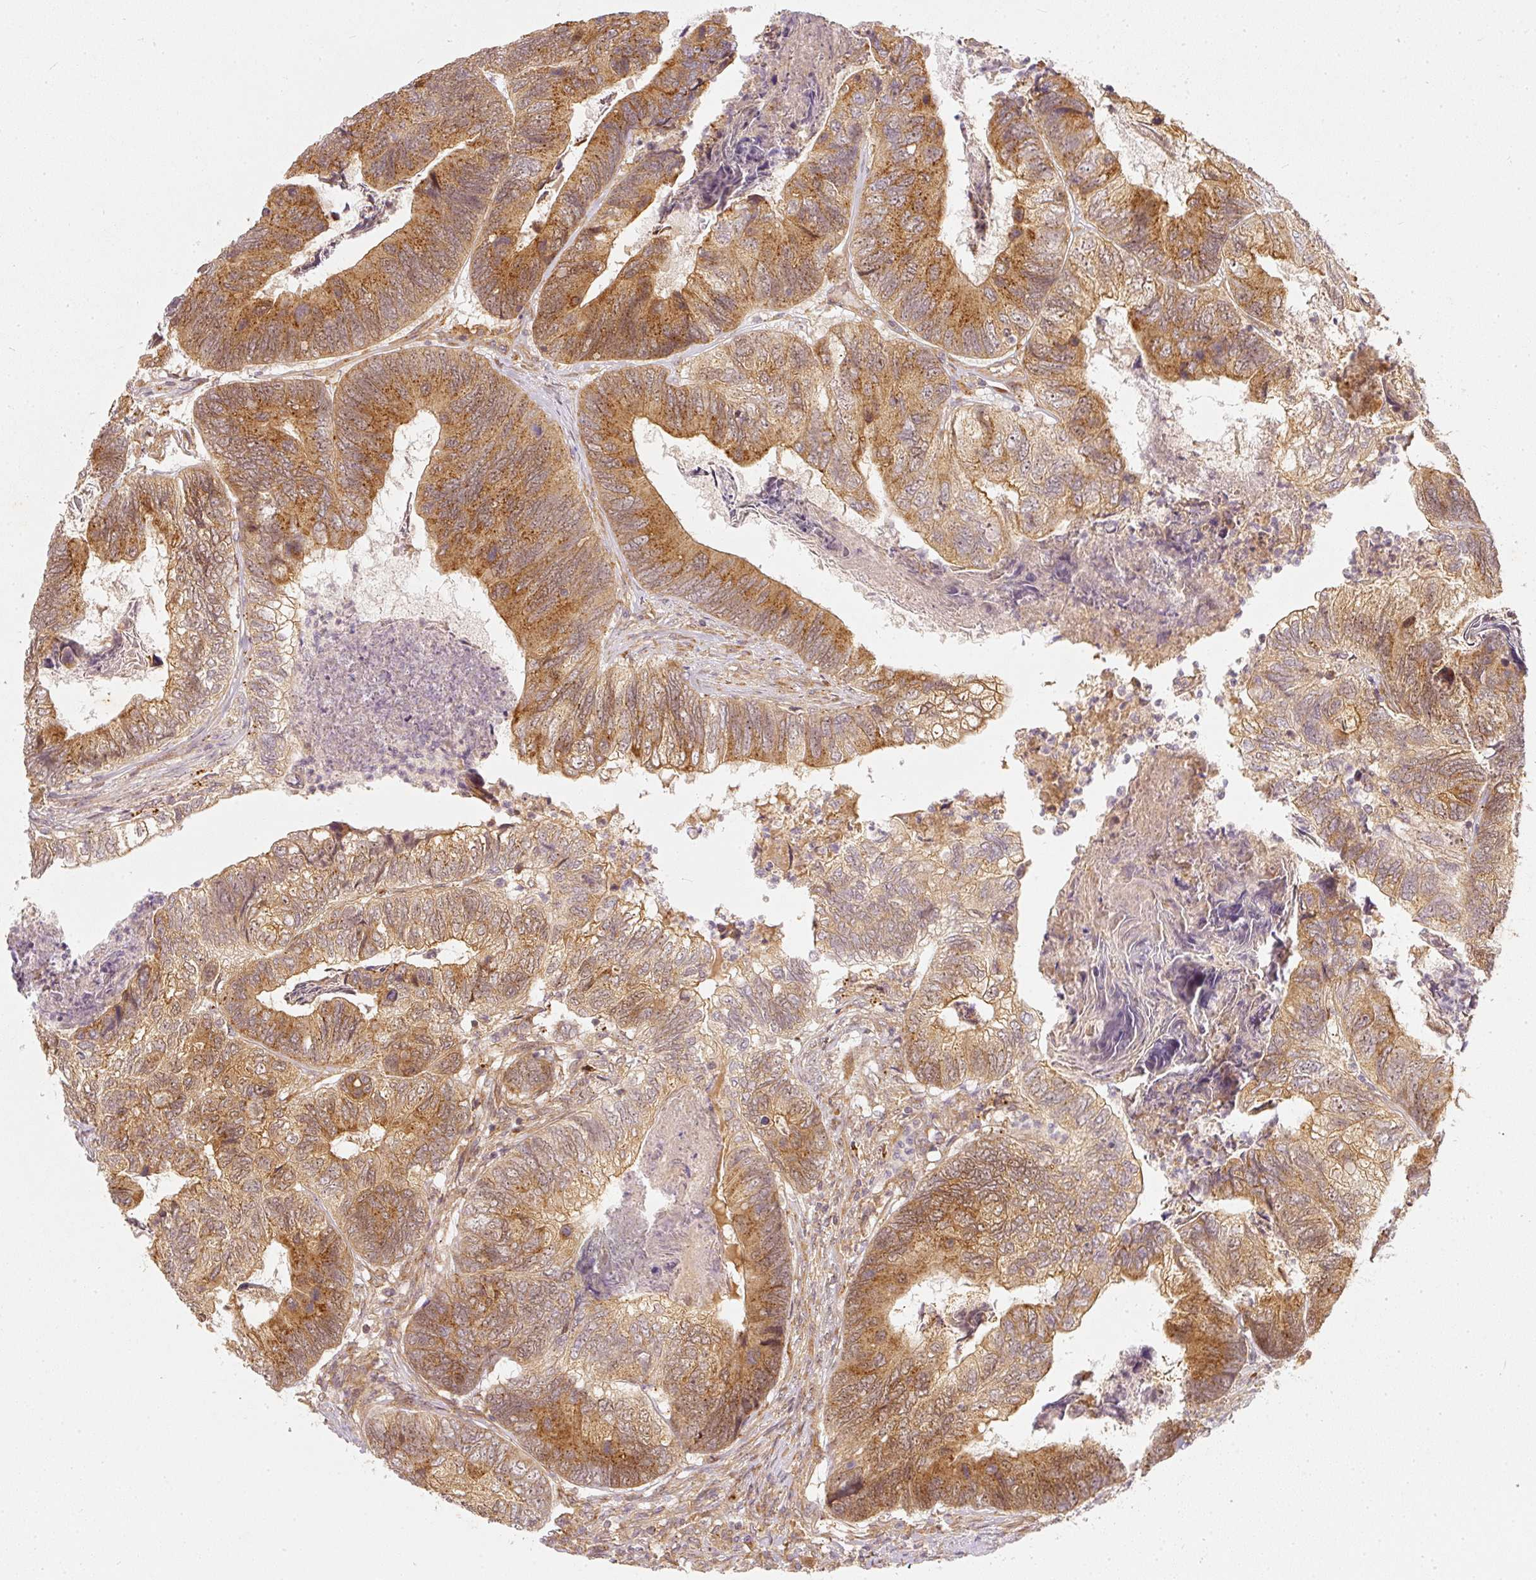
{"staining": {"intensity": "moderate", "quantity": ">75%", "location": "cytoplasmic/membranous"}, "tissue": "colorectal cancer", "cell_type": "Tumor cells", "image_type": "cancer", "snomed": [{"axis": "morphology", "description": "Adenocarcinoma, NOS"}, {"axis": "topography", "description": "Colon"}], "caption": "DAB (3,3'-diaminobenzidine) immunohistochemical staining of colorectal adenocarcinoma displays moderate cytoplasmic/membranous protein expression in about >75% of tumor cells.", "gene": "ZNF580", "patient": {"sex": "female", "age": 67}}